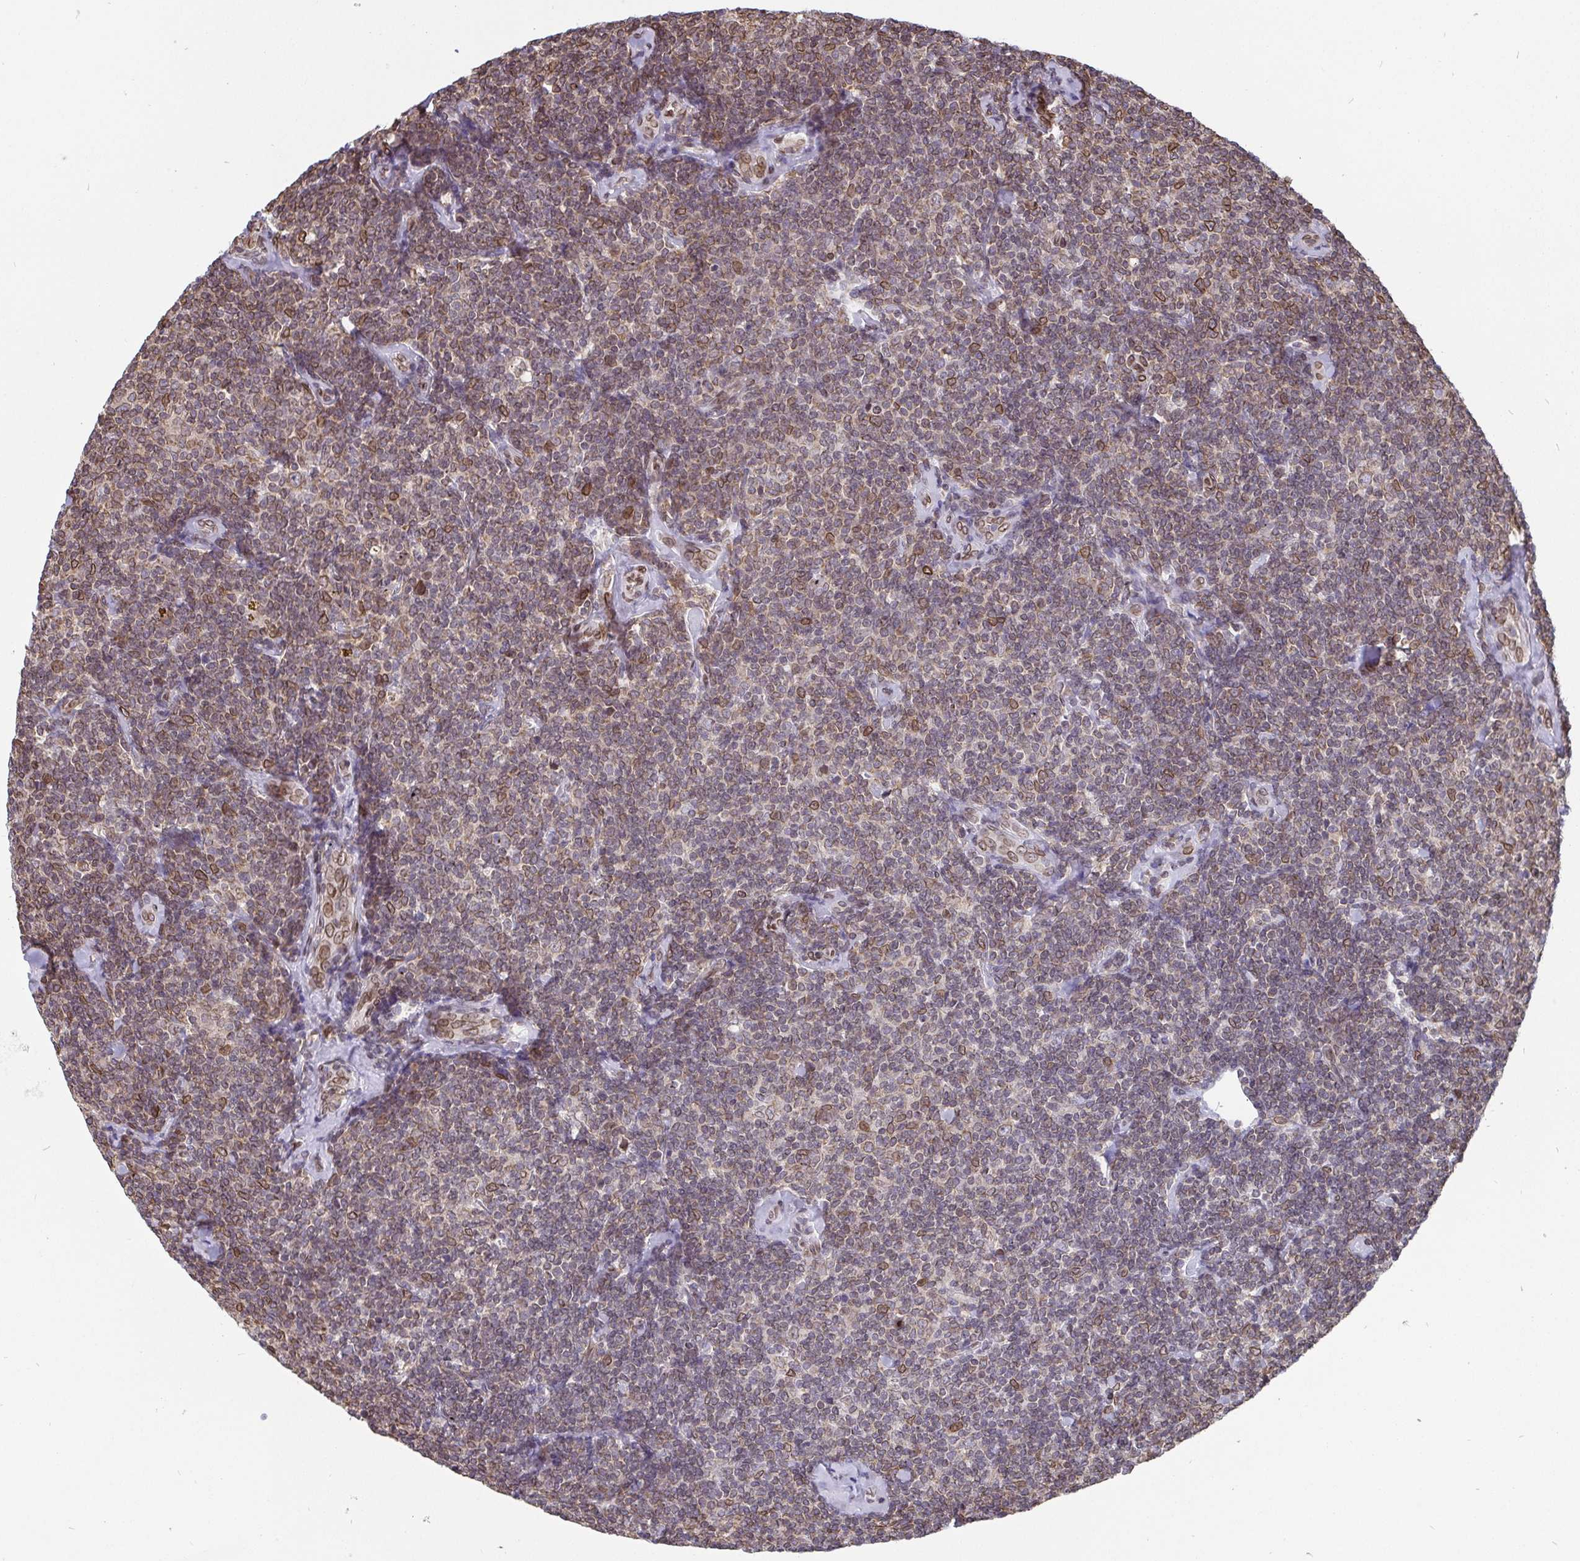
{"staining": {"intensity": "weak", "quantity": "<25%", "location": "cytoplasmic/membranous,nuclear"}, "tissue": "lymphoma", "cell_type": "Tumor cells", "image_type": "cancer", "snomed": [{"axis": "morphology", "description": "Malignant lymphoma, non-Hodgkin's type, Low grade"}, {"axis": "topography", "description": "Lymph node"}], "caption": "This is a micrograph of IHC staining of malignant lymphoma, non-Hodgkin's type (low-grade), which shows no staining in tumor cells.", "gene": "EMD", "patient": {"sex": "female", "age": 56}}